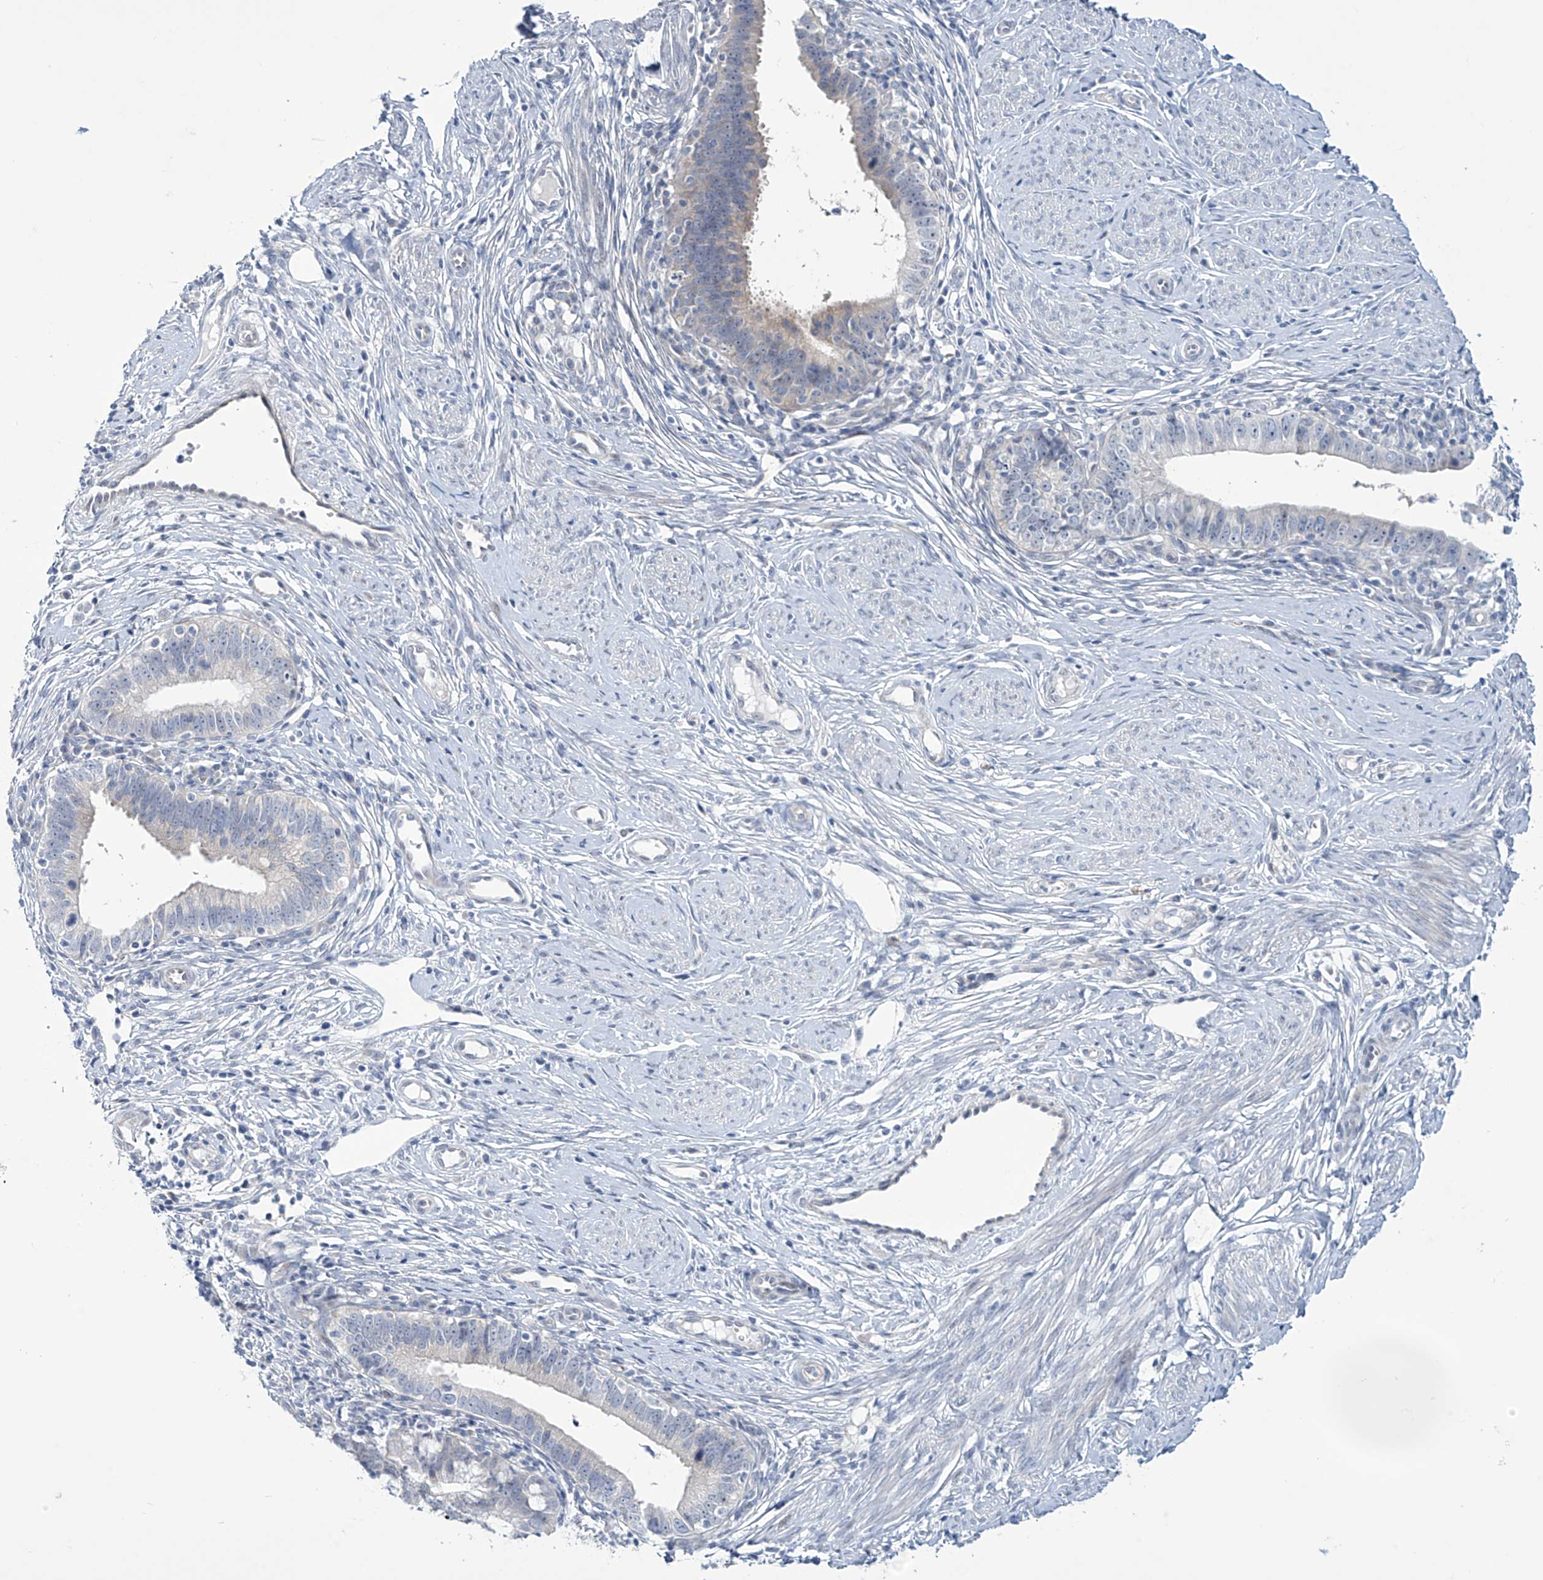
{"staining": {"intensity": "negative", "quantity": "none", "location": "none"}, "tissue": "cervical cancer", "cell_type": "Tumor cells", "image_type": "cancer", "snomed": [{"axis": "morphology", "description": "Adenocarcinoma, NOS"}, {"axis": "topography", "description": "Cervix"}], "caption": "IHC of cervical cancer shows no expression in tumor cells.", "gene": "TRIM60", "patient": {"sex": "female", "age": 36}}